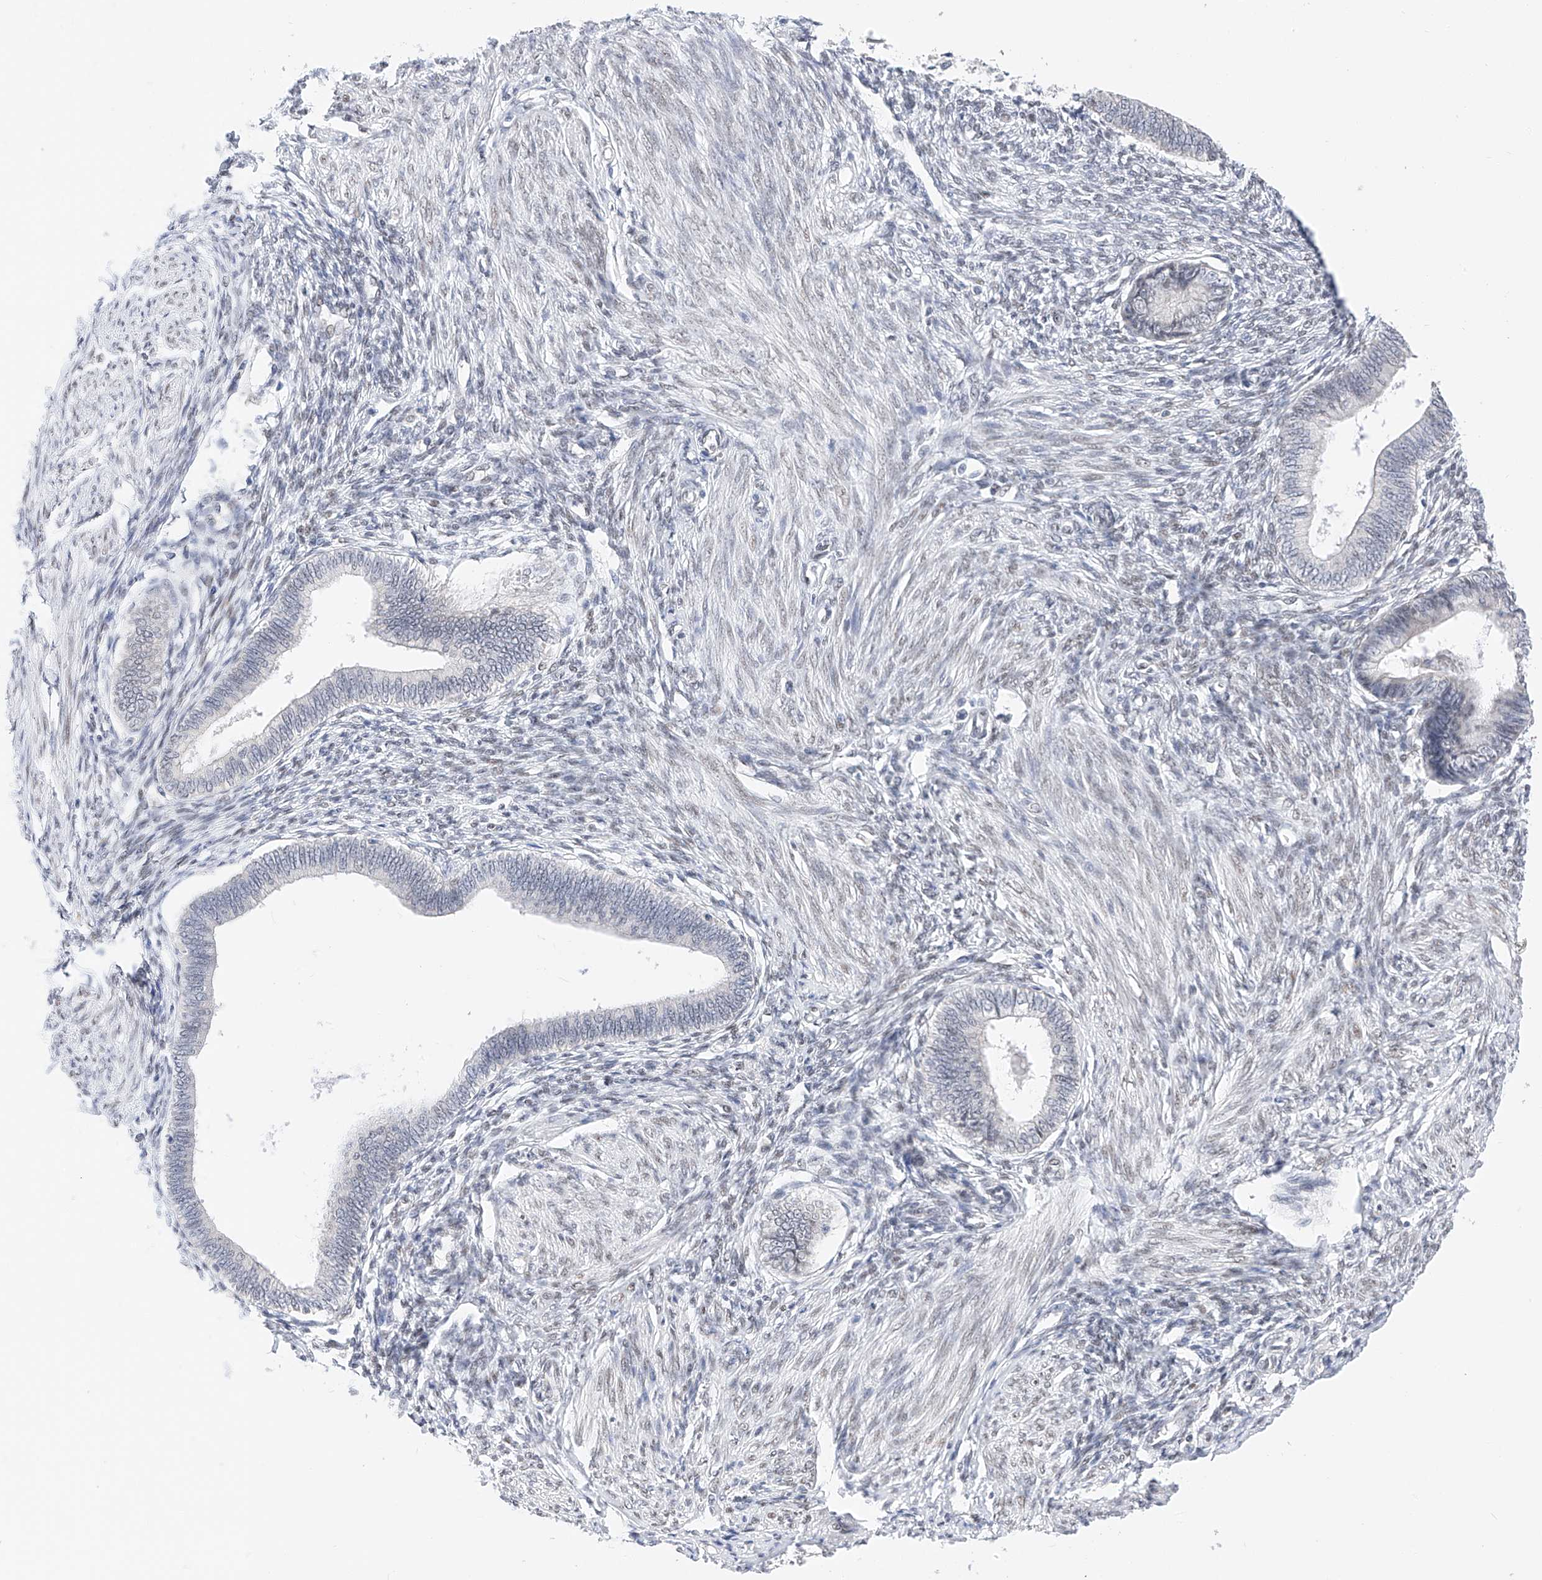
{"staining": {"intensity": "weak", "quantity": "25%-75%", "location": "nuclear"}, "tissue": "endometrium", "cell_type": "Cells in endometrial stroma", "image_type": "normal", "snomed": [{"axis": "morphology", "description": "Normal tissue, NOS"}, {"axis": "topography", "description": "Endometrium"}], "caption": "The micrograph reveals staining of benign endometrium, revealing weak nuclear protein positivity (brown color) within cells in endometrial stroma. (DAB (3,3'-diaminobenzidine) IHC, brown staining for protein, blue staining for nuclei).", "gene": "KCNJ1", "patient": {"sex": "female", "age": 46}}